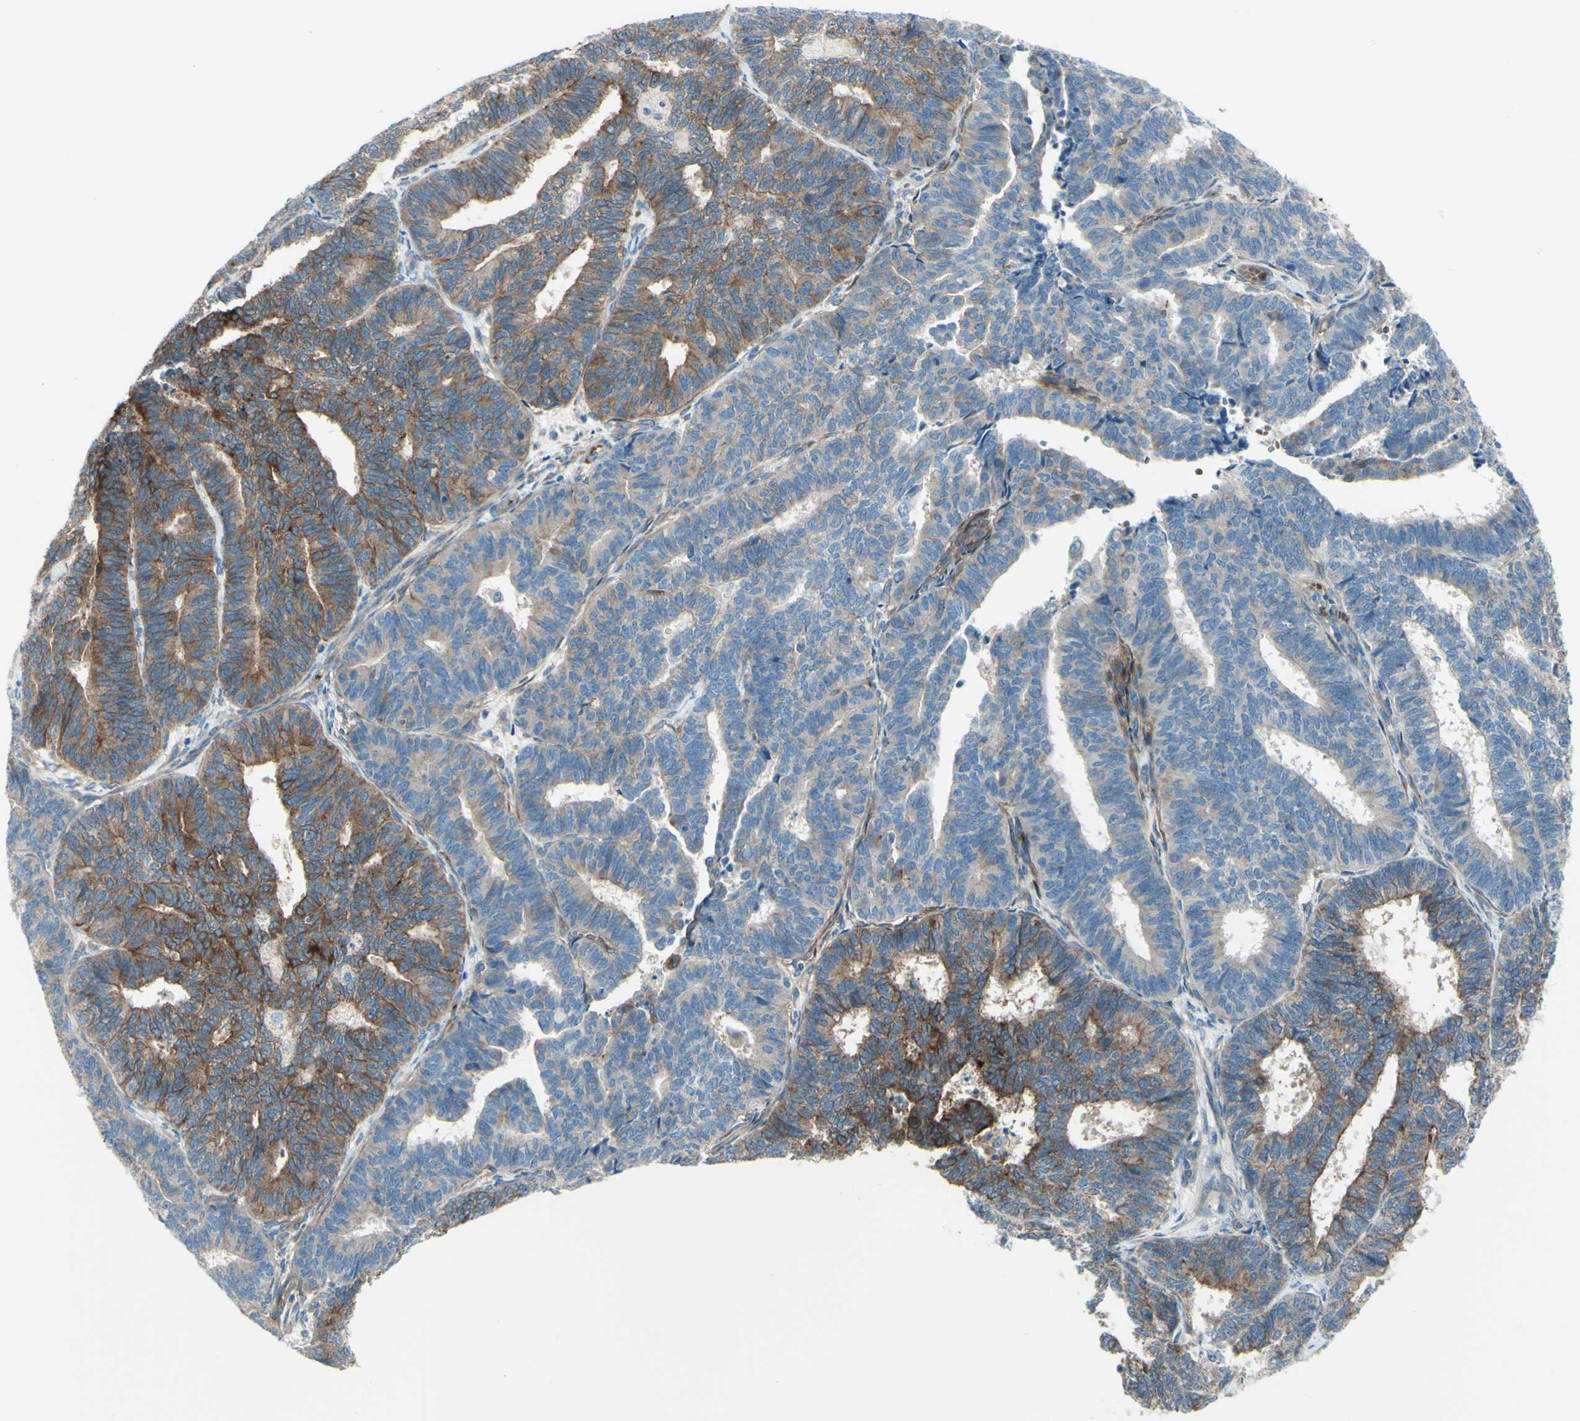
{"staining": {"intensity": "moderate", "quantity": ">75%", "location": "cytoplasmic/membranous"}, "tissue": "endometrial cancer", "cell_type": "Tumor cells", "image_type": "cancer", "snomed": [{"axis": "morphology", "description": "Adenocarcinoma, NOS"}, {"axis": "topography", "description": "Endometrium"}], "caption": "A histopathology image showing moderate cytoplasmic/membranous staining in about >75% of tumor cells in adenocarcinoma (endometrial), as visualized by brown immunohistochemical staining.", "gene": "PCDHGA2", "patient": {"sex": "female", "age": 70}}